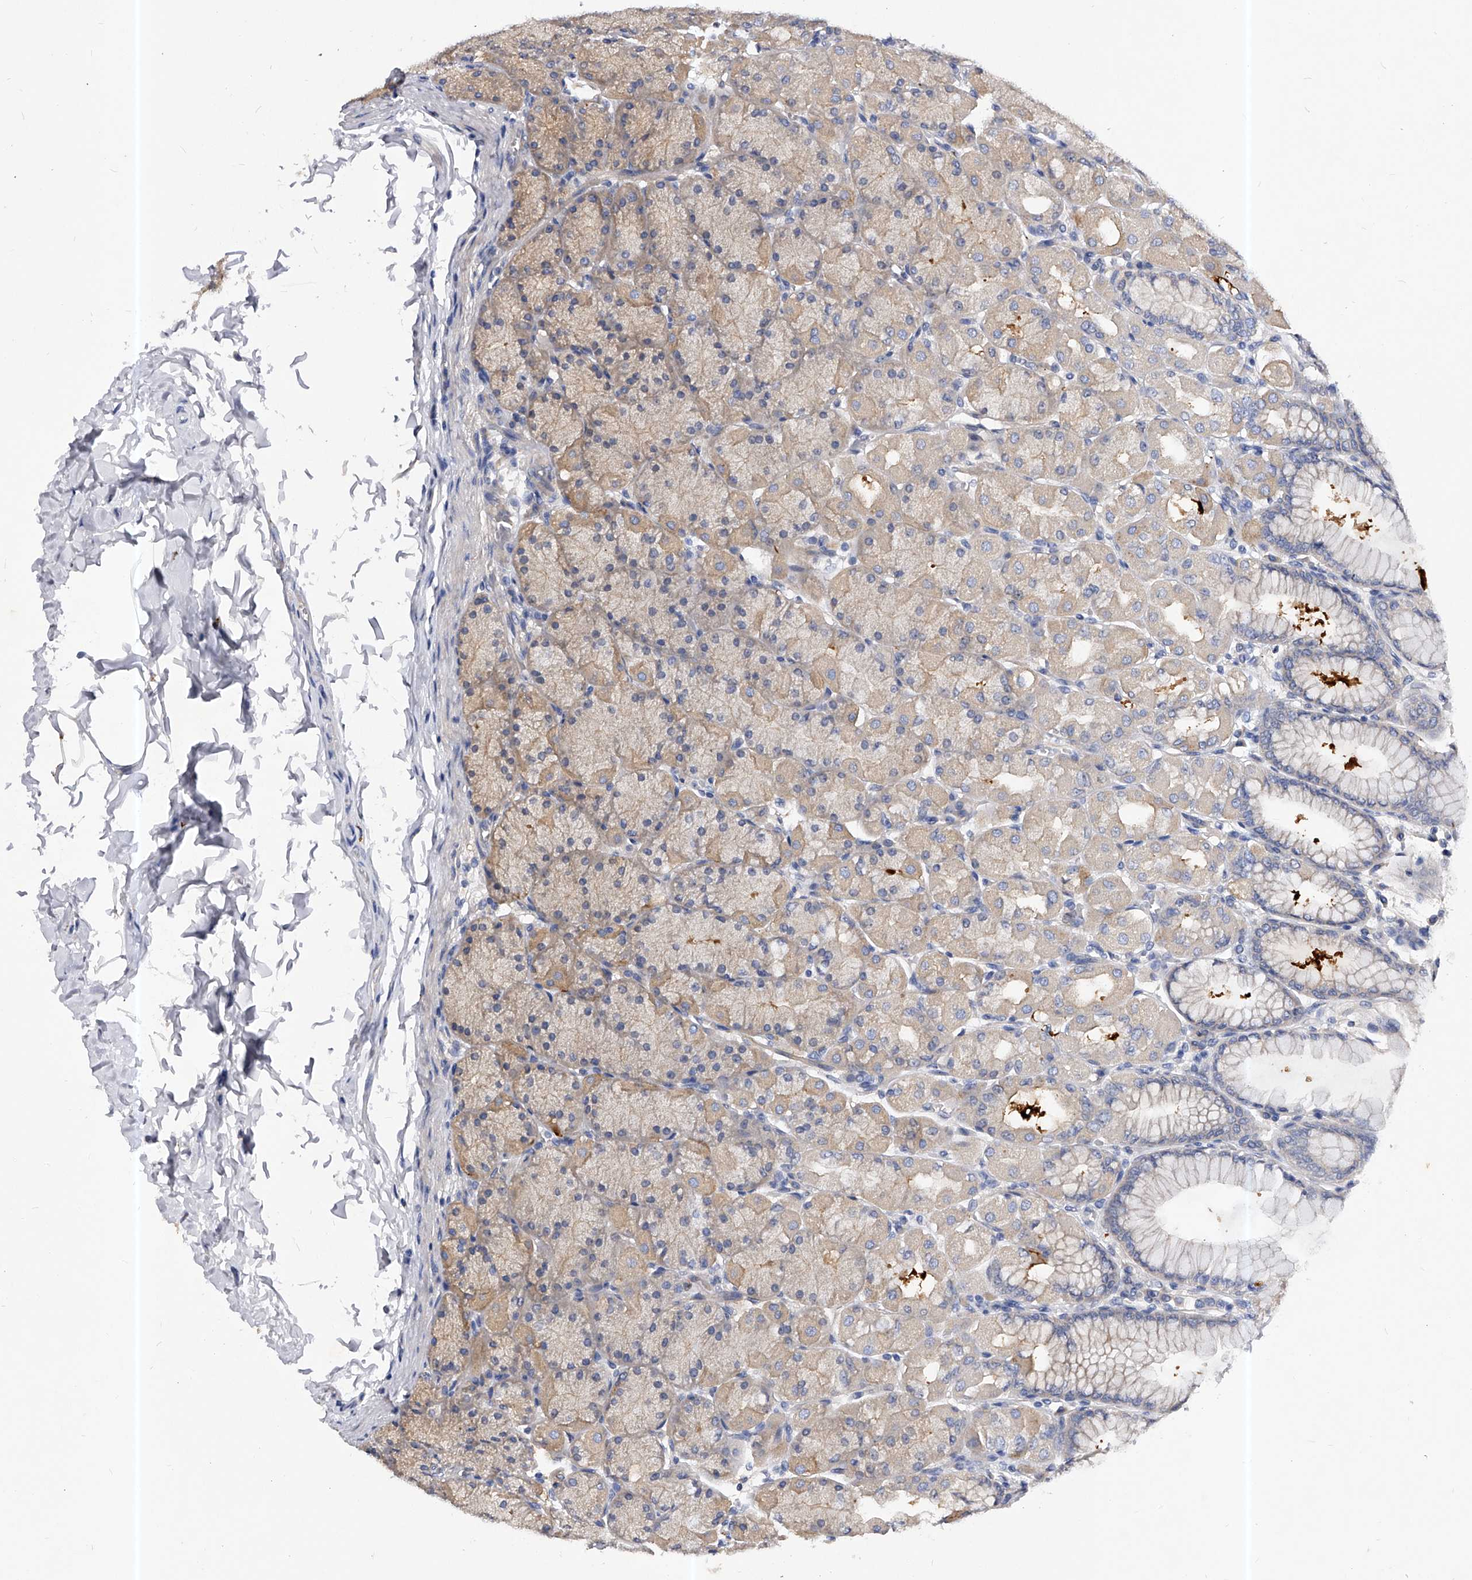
{"staining": {"intensity": "moderate", "quantity": "25%-75%", "location": "cytoplasmic/membranous"}, "tissue": "stomach", "cell_type": "Glandular cells", "image_type": "normal", "snomed": [{"axis": "morphology", "description": "Normal tissue, NOS"}, {"axis": "topography", "description": "Stomach, upper"}], "caption": "Immunohistochemistry image of benign human stomach stained for a protein (brown), which reveals medium levels of moderate cytoplasmic/membranous staining in about 25%-75% of glandular cells.", "gene": "PPP5C", "patient": {"sex": "female", "age": 56}}